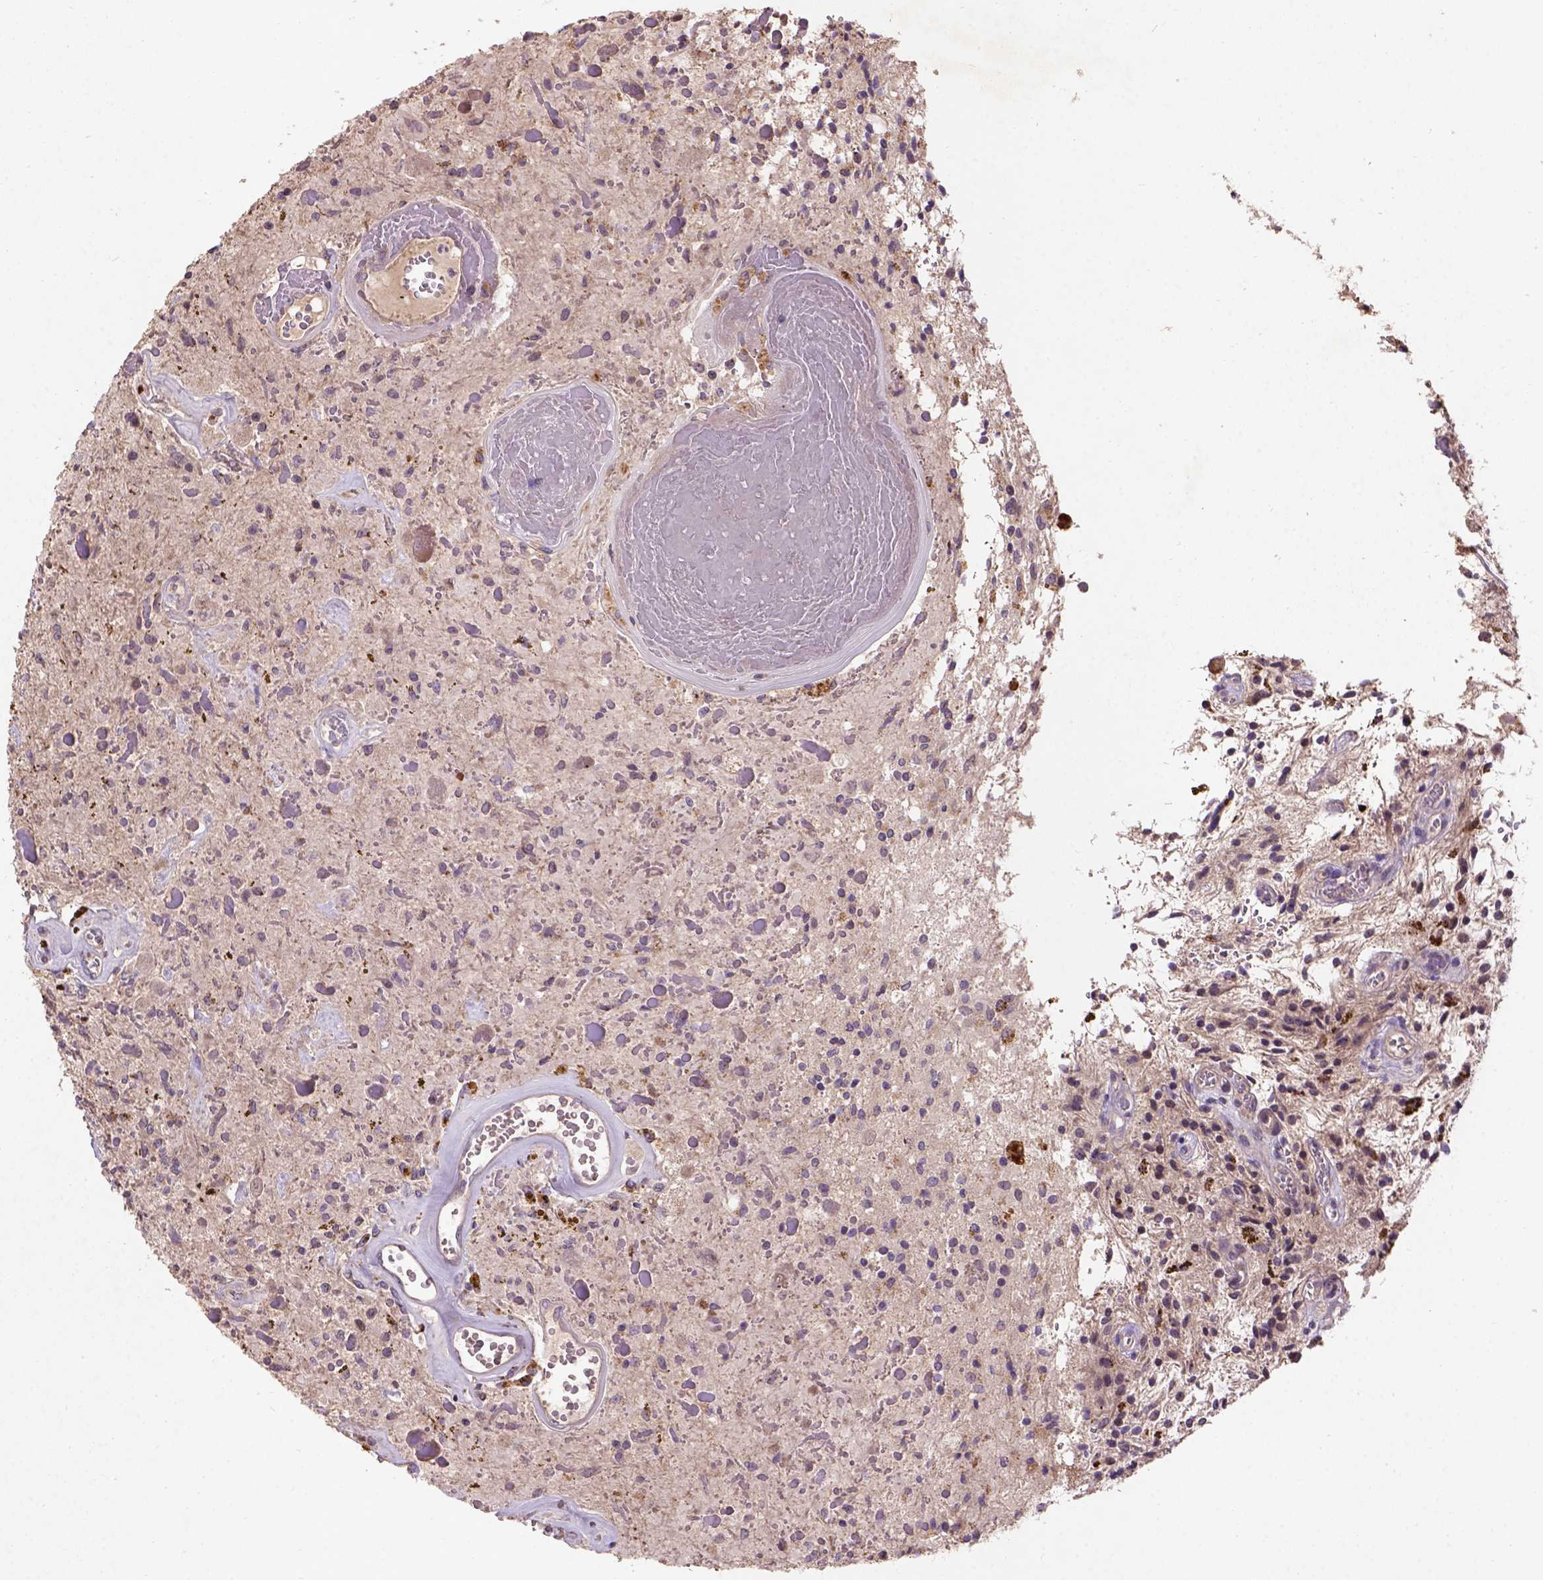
{"staining": {"intensity": "negative", "quantity": "none", "location": "none"}, "tissue": "glioma", "cell_type": "Tumor cells", "image_type": "cancer", "snomed": [{"axis": "morphology", "description": "Glioma, malignant, Low grade"}, {"axis": "topography", "description": "Cerebellum"}], "caption": "This photomicrograph is of glioma stained with IHC to label a protein in brown with the nuclei are counter-stained blue. There is no positivity in tumor cells.", "gene": "KBTBD8", "patient": {"sex": "female", "age": 14}}